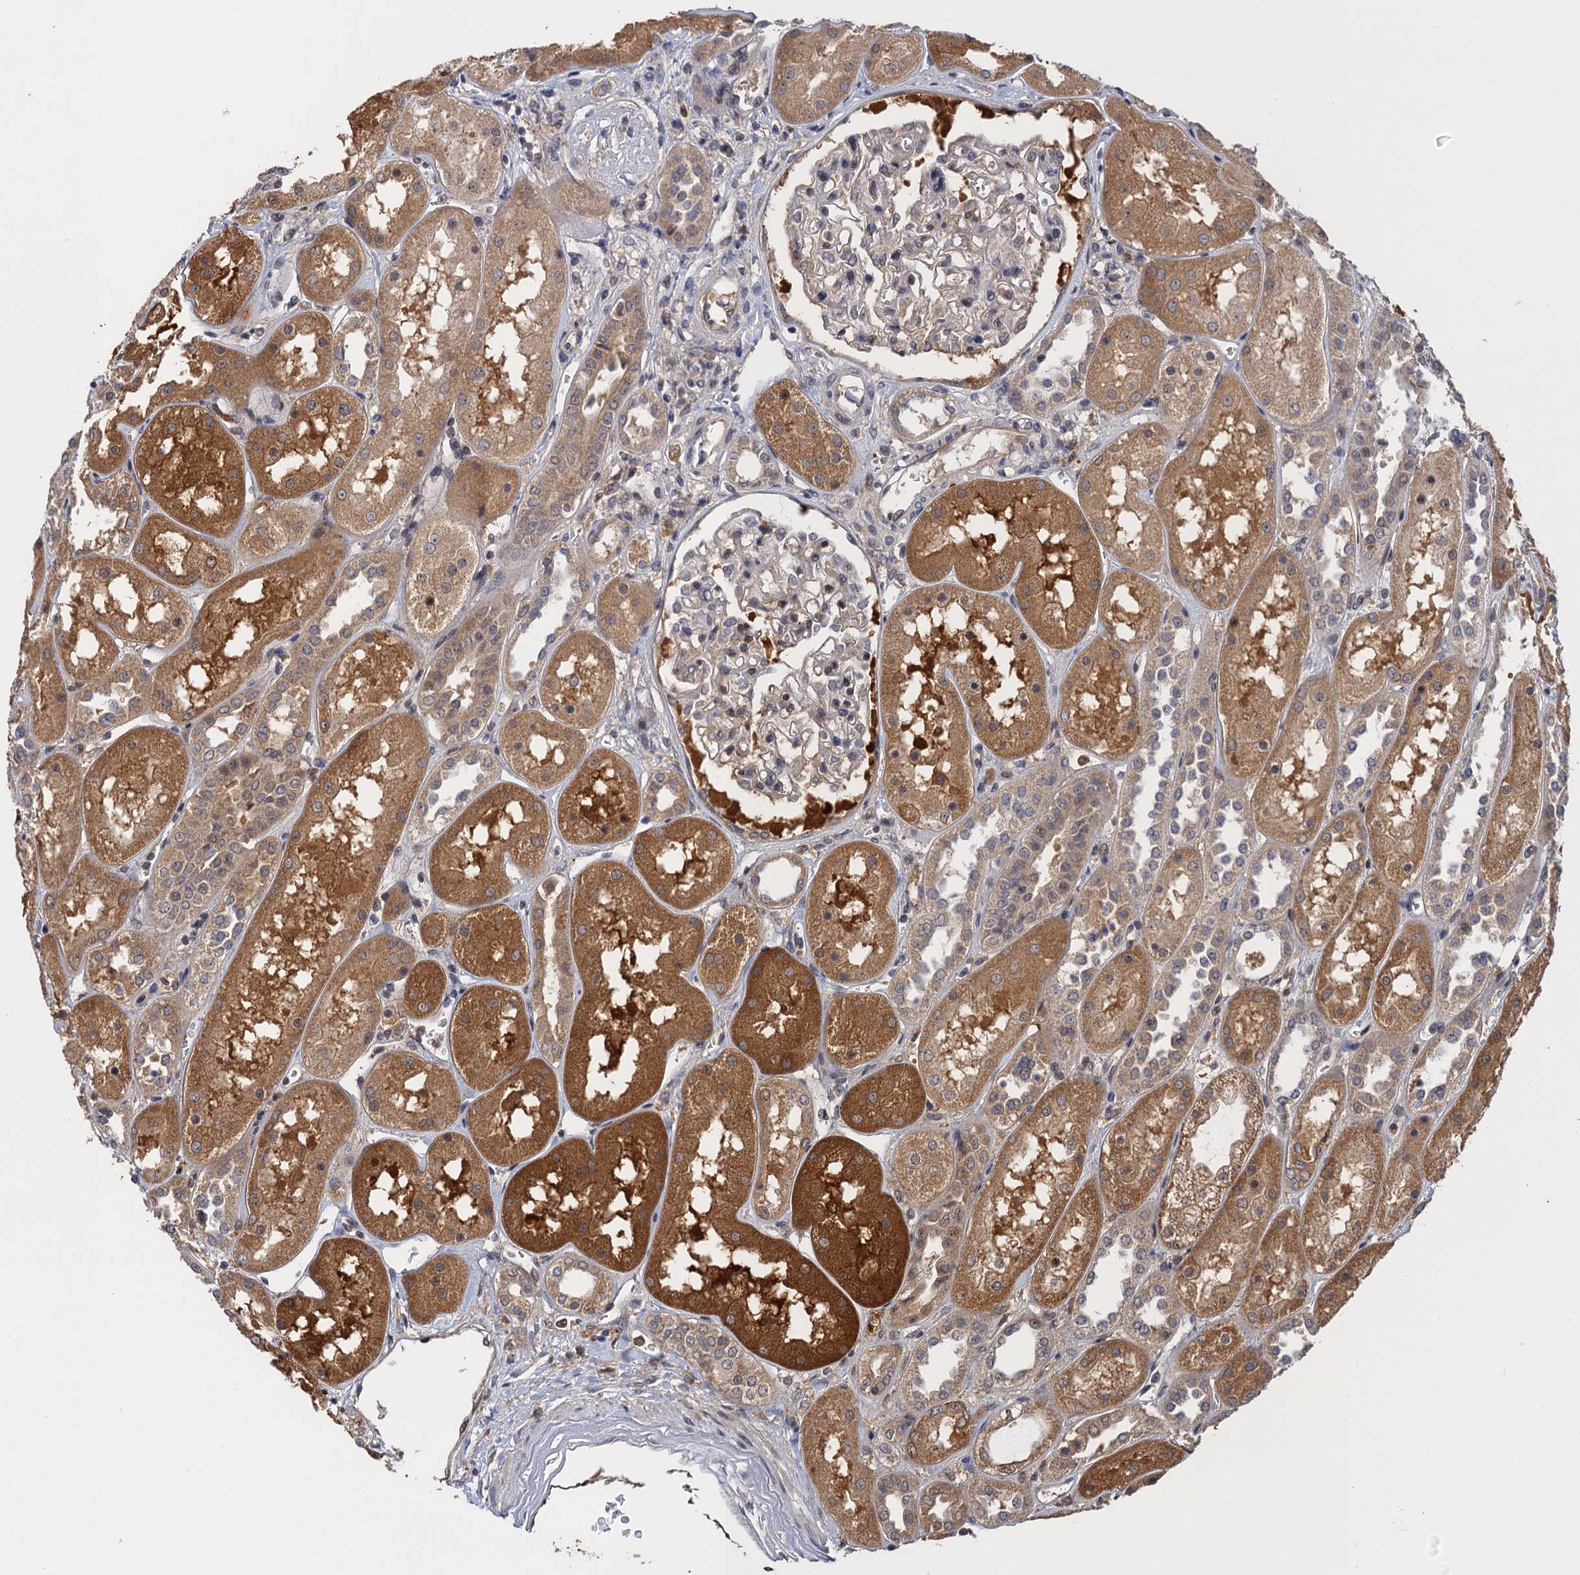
{"staining": {"intensity": "weak", "quantity": "<25%", "location": "cytoplasmic/membranous"}, "tissue": "kidney", "cell_type": "Cells in glomeruli", "image_type": "normal", "snomed": [{"axis": "morphology", "description": "Normal tissue, NOS"}, {"axis": "topography", "description": "Kidney"}], "caption": "DAB (3,3'-diaminobenzidine) immunohistochemical staining of unremarkable kidney demonstrates no significant staining in cells in glomeruli.", "gene": "NEK8", "patient": {"sex": "male", "age": 70}}